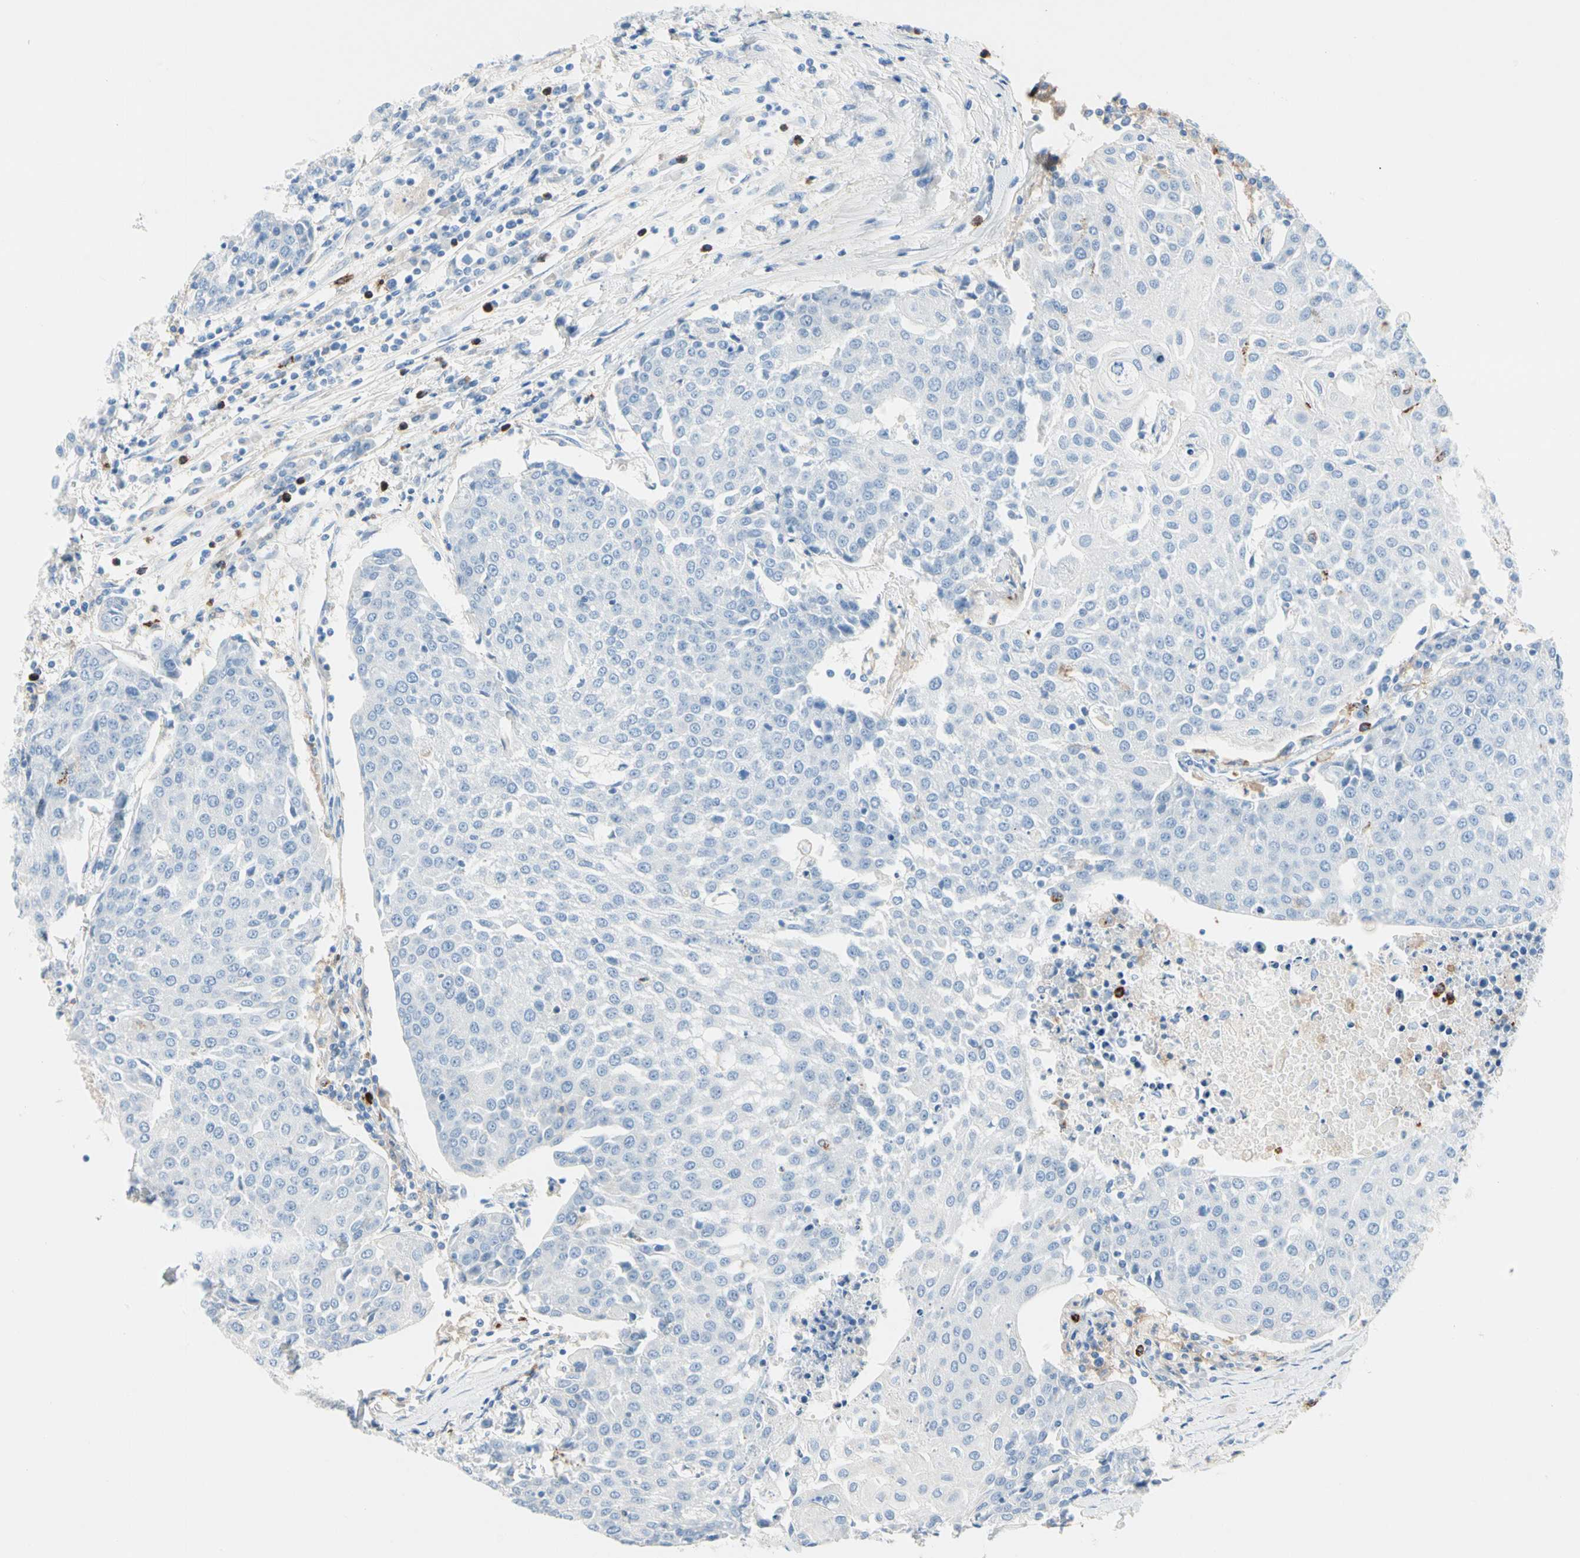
{"staining": {"intensity": "negative", "quantity": "none", "location": "none"}, "tissue": "urothelial cancer", "cell_type": "Tumor cells", "image_type": "cancer", "snomed": [{"axis": "morphology", "description": "Urothelial carcinoma, High grade"}, {"axis": "topography", "description": "Urinary bladder"}], "caption": "High-grade urothelial carcinoma stained for a protein using IHC displays no positivity tumor cells.", "gene": "CLEC4A", "patient": {"sex": "female", "age": 85}}